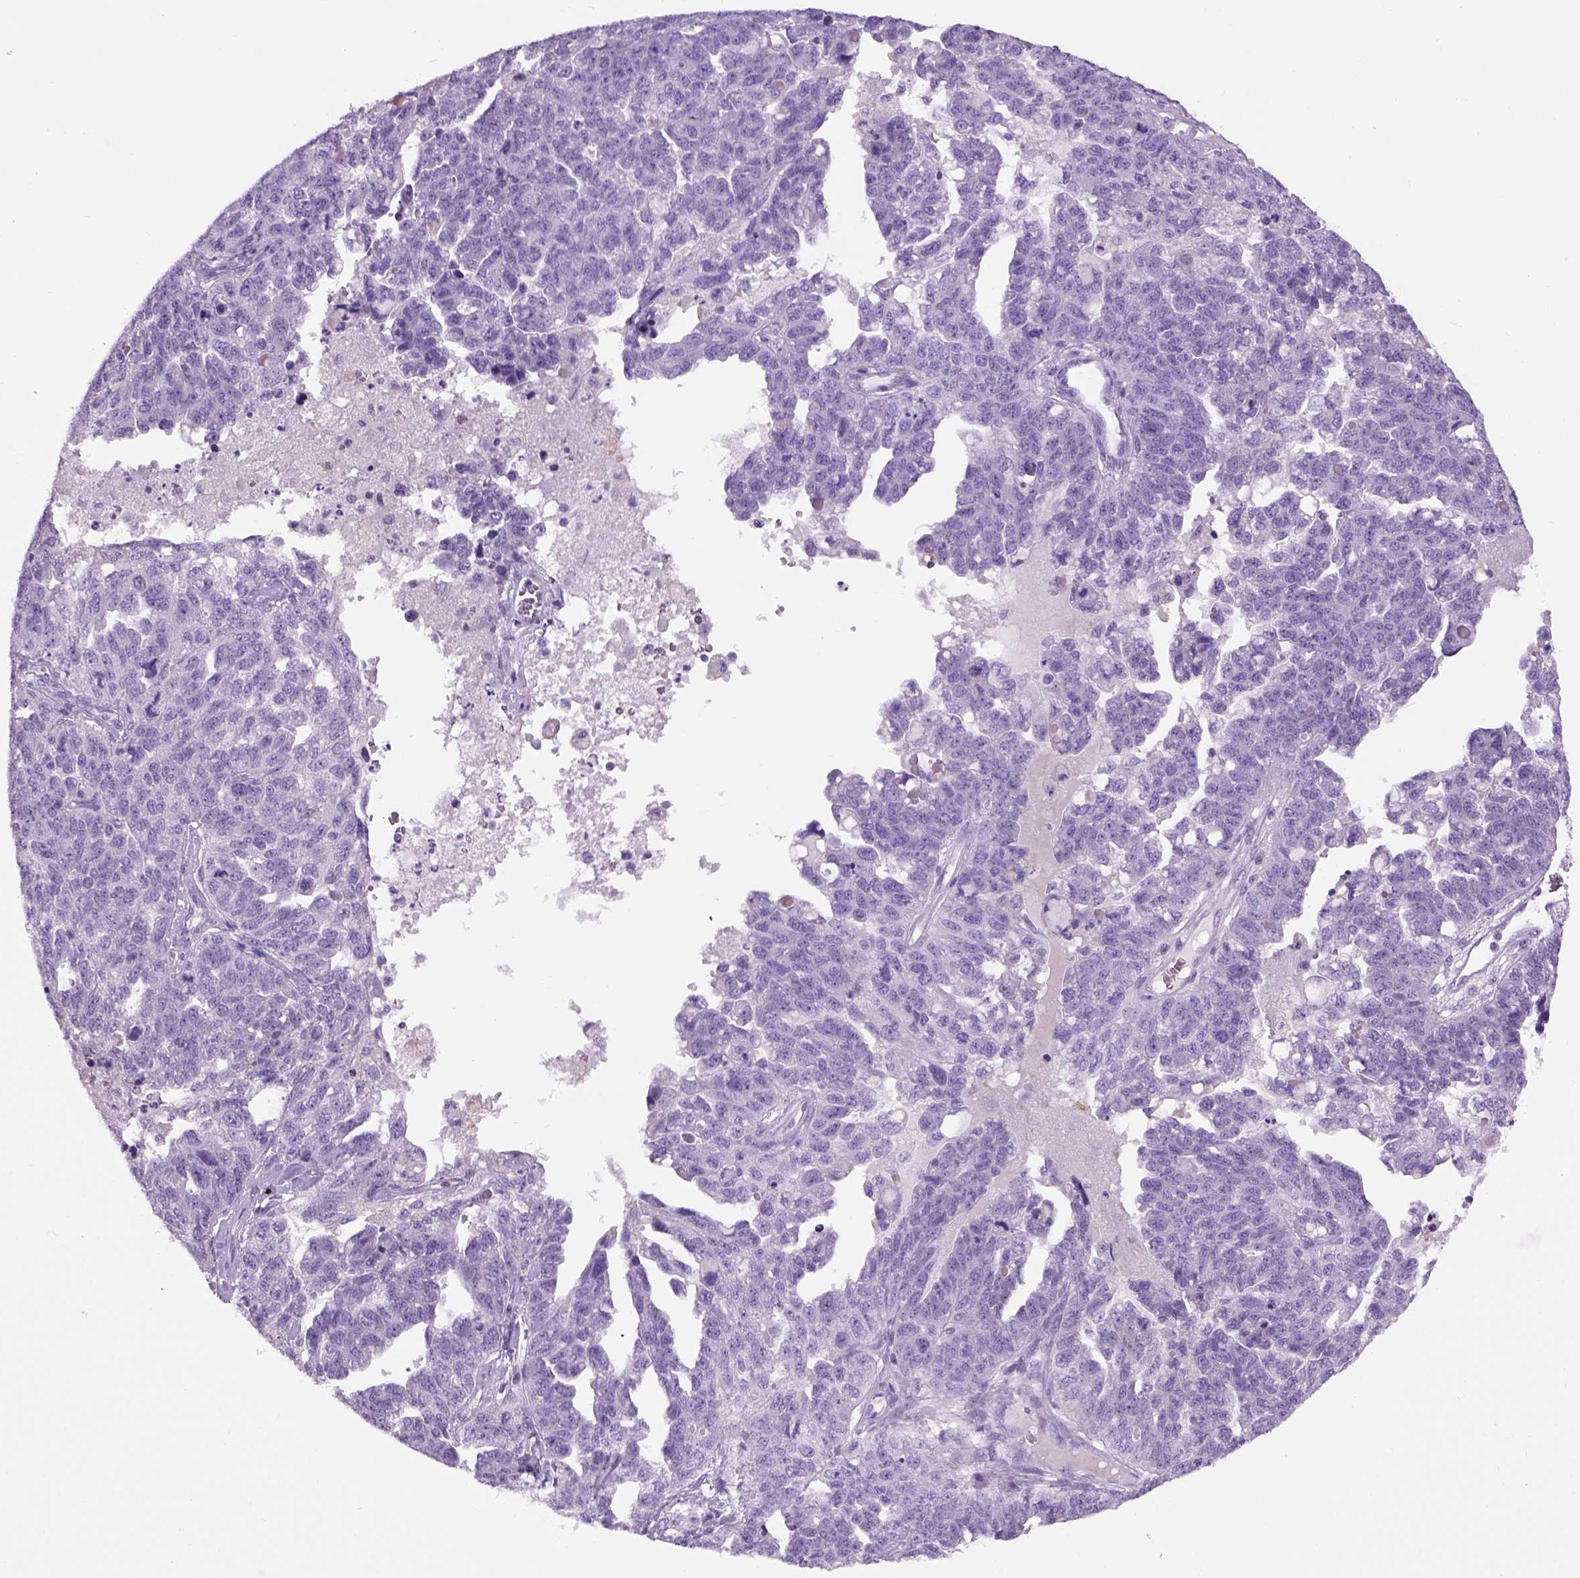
{"staining": {"intensity": "negative", "quantity": "none", "location": "none"}, "tissue": "ovarian cancer", "cell_type": "Tumor cells", "image_type": "cancer", "snomed": [{"axis": "morphology", "description": "Cystadenocarcinoma, serous, NOS"}, {"axis": "topography", "description": "Ovary"}], "caption": "Photomicrograph shows no significant protein staining in tumor cells of ovarian cancer (serous cystadenocarcinoma).", "gene": "GABRB2", "patient": {"sex": "female", "age": 71}}